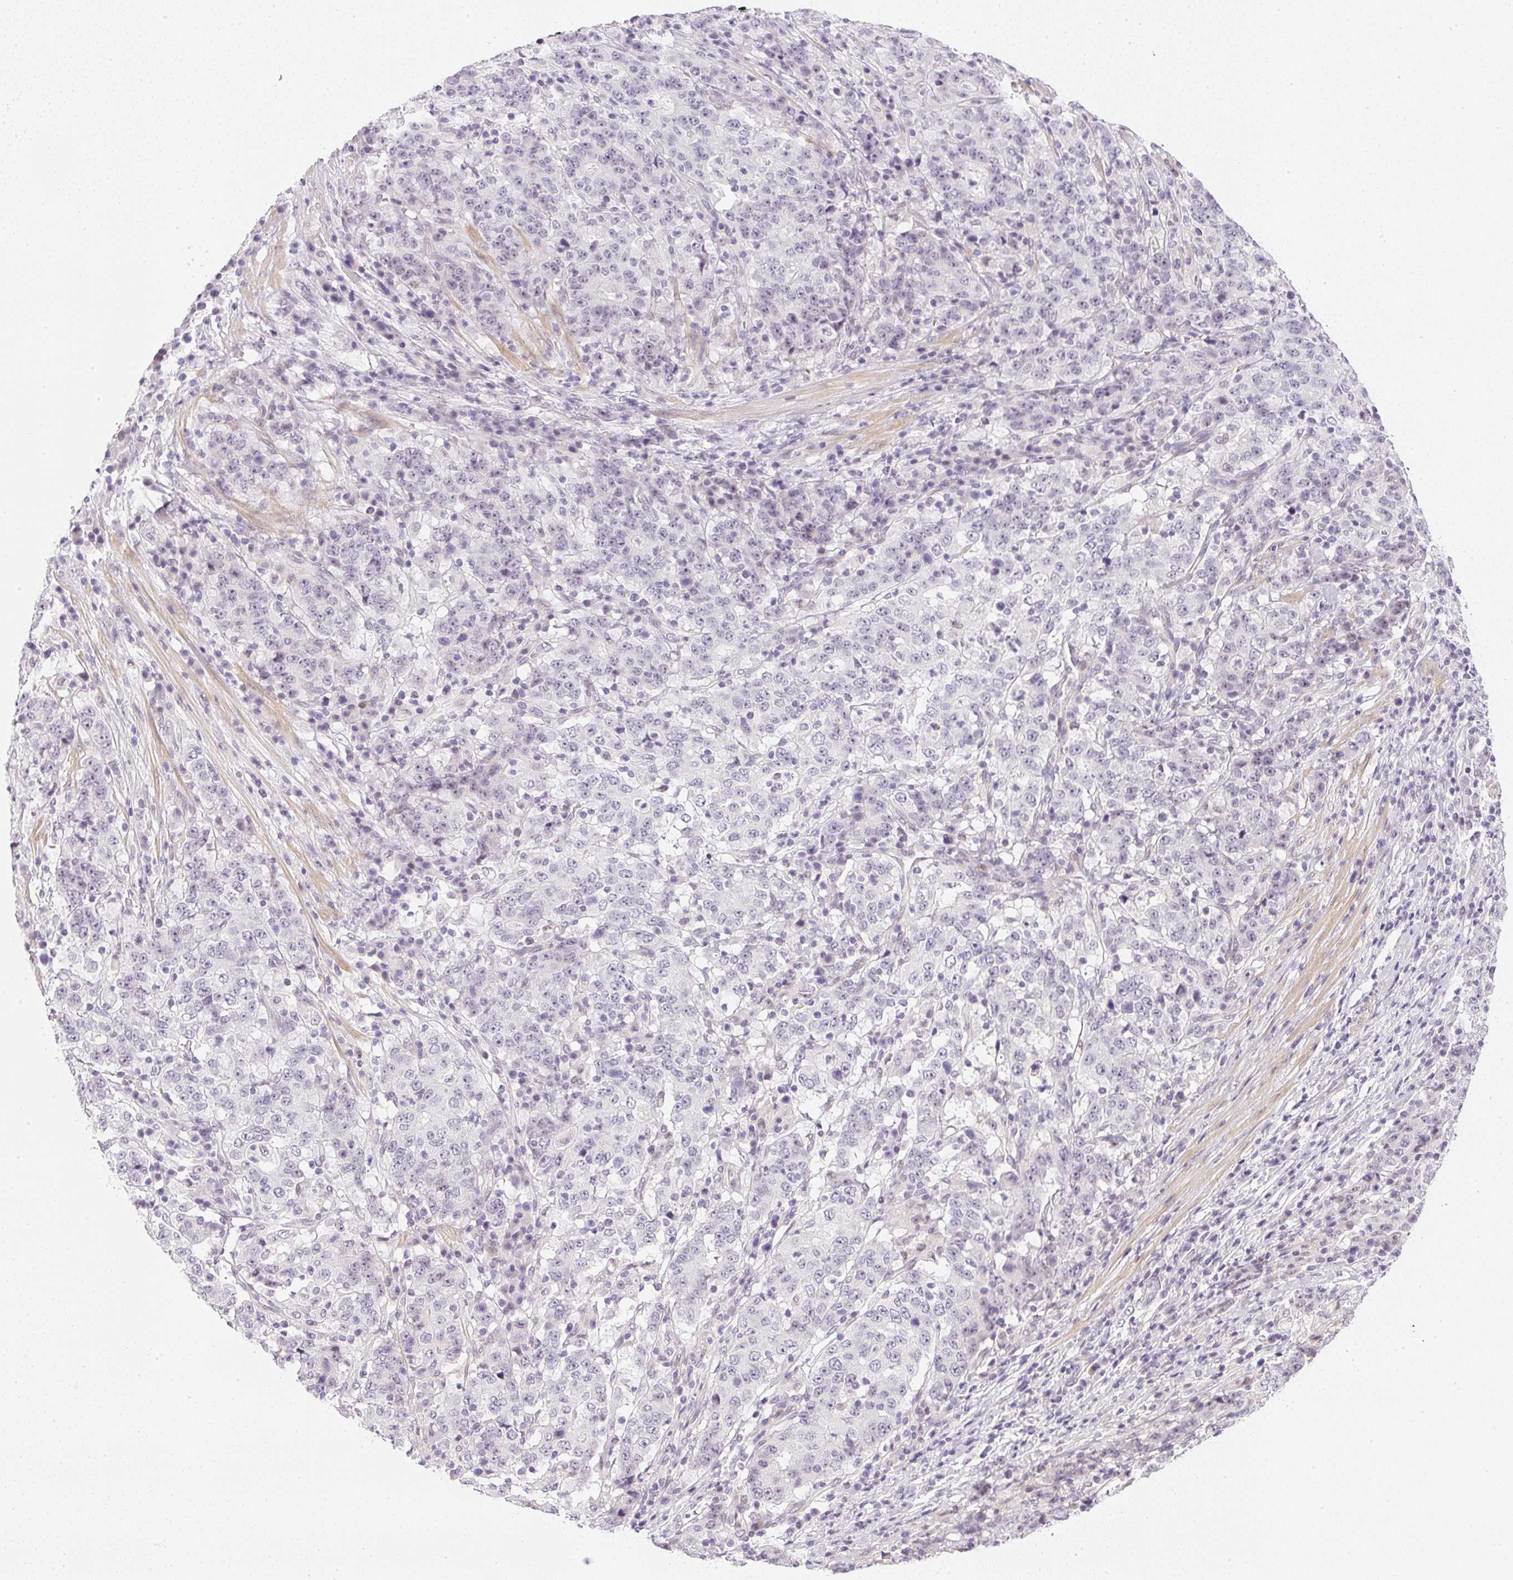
{"staining": {"intensity": "negative", "quantity": "none", "location": "none"}, "tissue": "stomach cancer", "cell_type": "Tumor cells", "image_type": "cancer", "snomed": [{"axis": "morphology", "description": "Adenocarcinoma, NOS"}, {"axis": "topography", "description": "Stomach"}], "caption": "Tumor cells are negative for protein expression in human adenocarcinoma (stomach).", "gene": "DPPA4", "patient": {"sex": "male", "age": 59}}